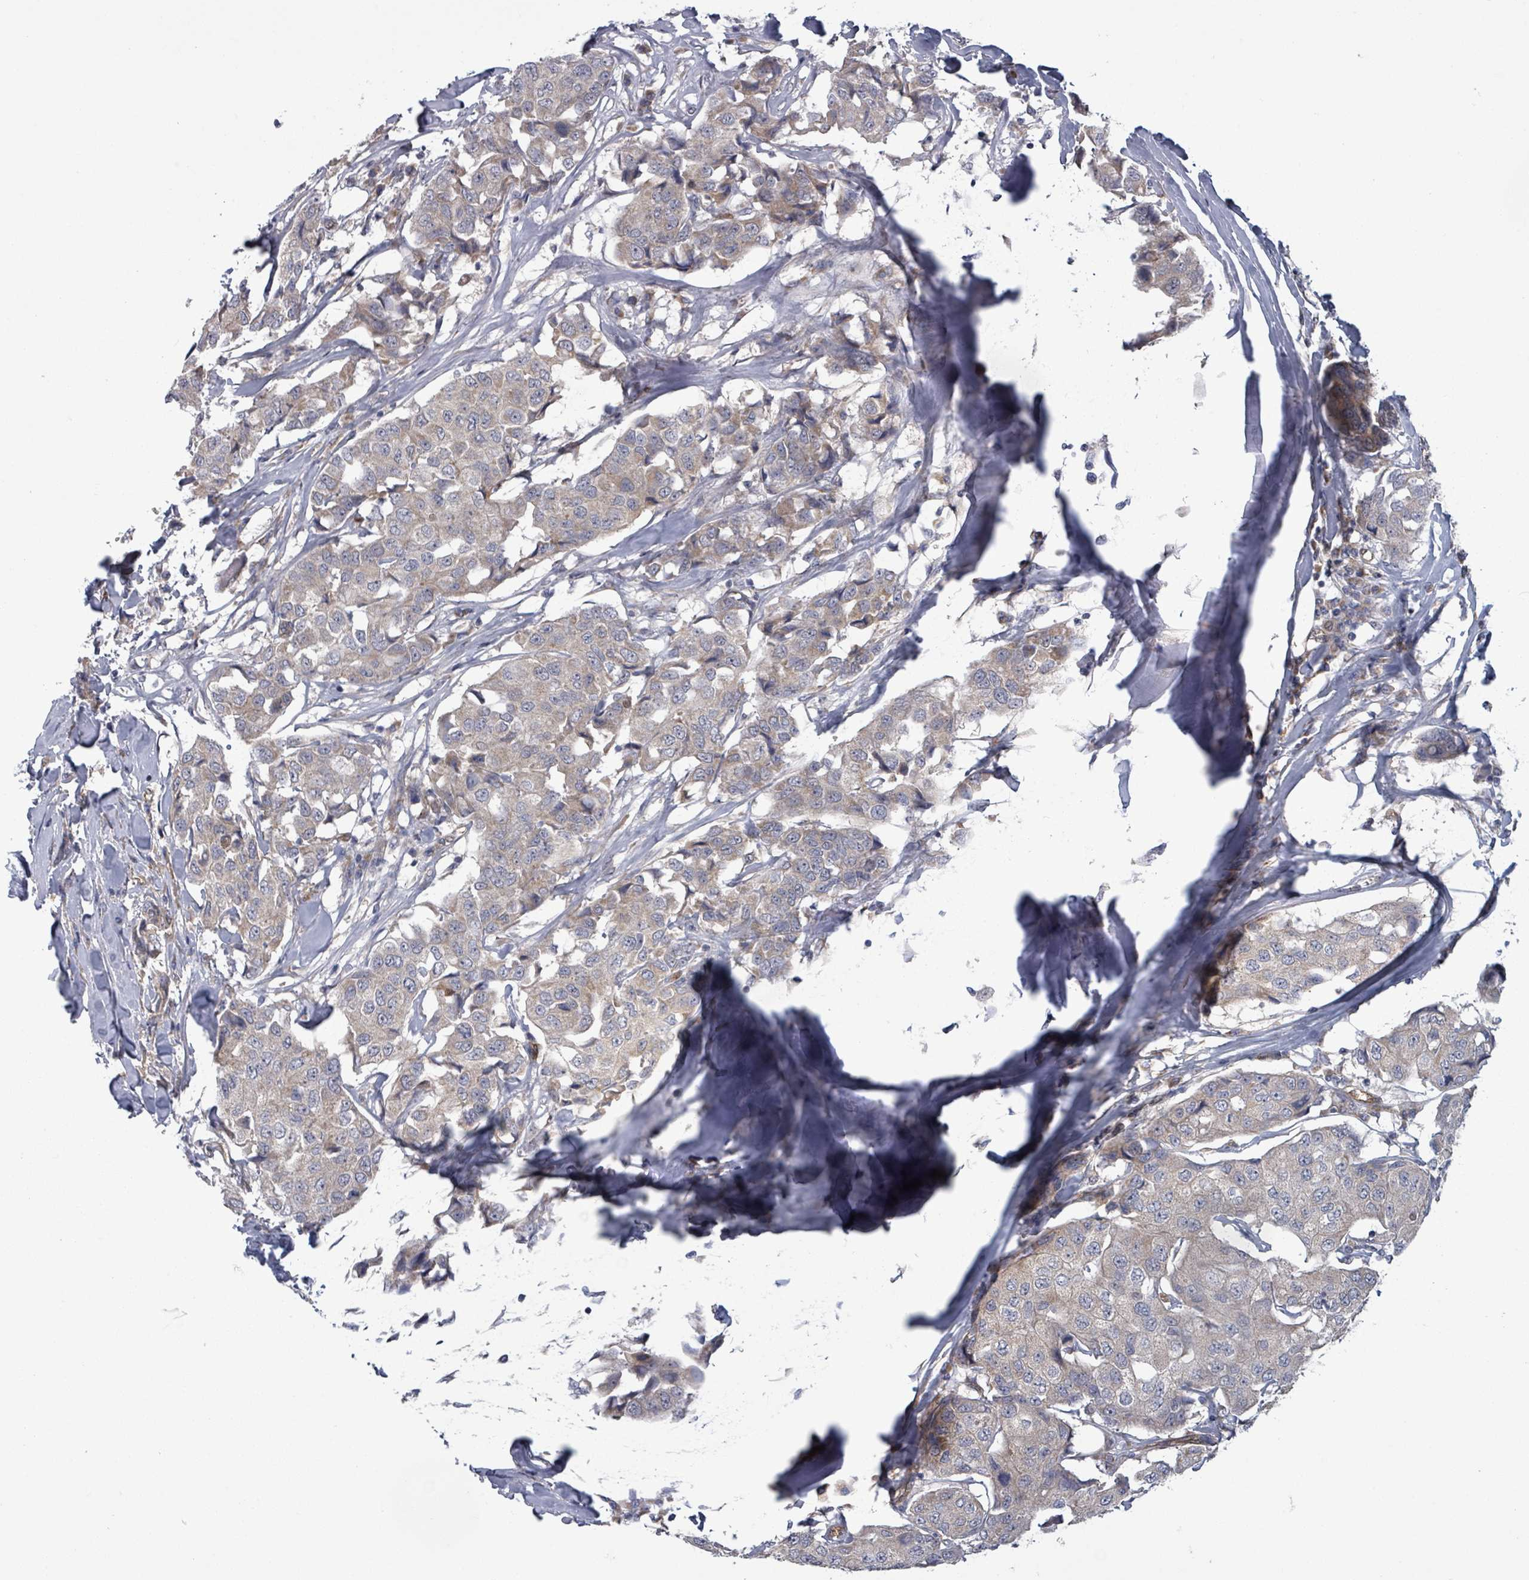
{"staining": {"intensity": "weak", "quantity": "<25%", "location": "cytoplasmic/membranous"}, "tissue": "breast cancer", "cell_type": "Tumor cells", "image_type": "cancer", "snomed": [{"axis": "morphology", "description": "Duct carcinoma"}, {"axis": "topography", "description": "Breast"}], "caption": "This is an IHC image of breast intraductal carcinoma. There is no staining in tumor cells.", "gene": "FKBP1A", "patient": {"sex": "female", "age": 80}}